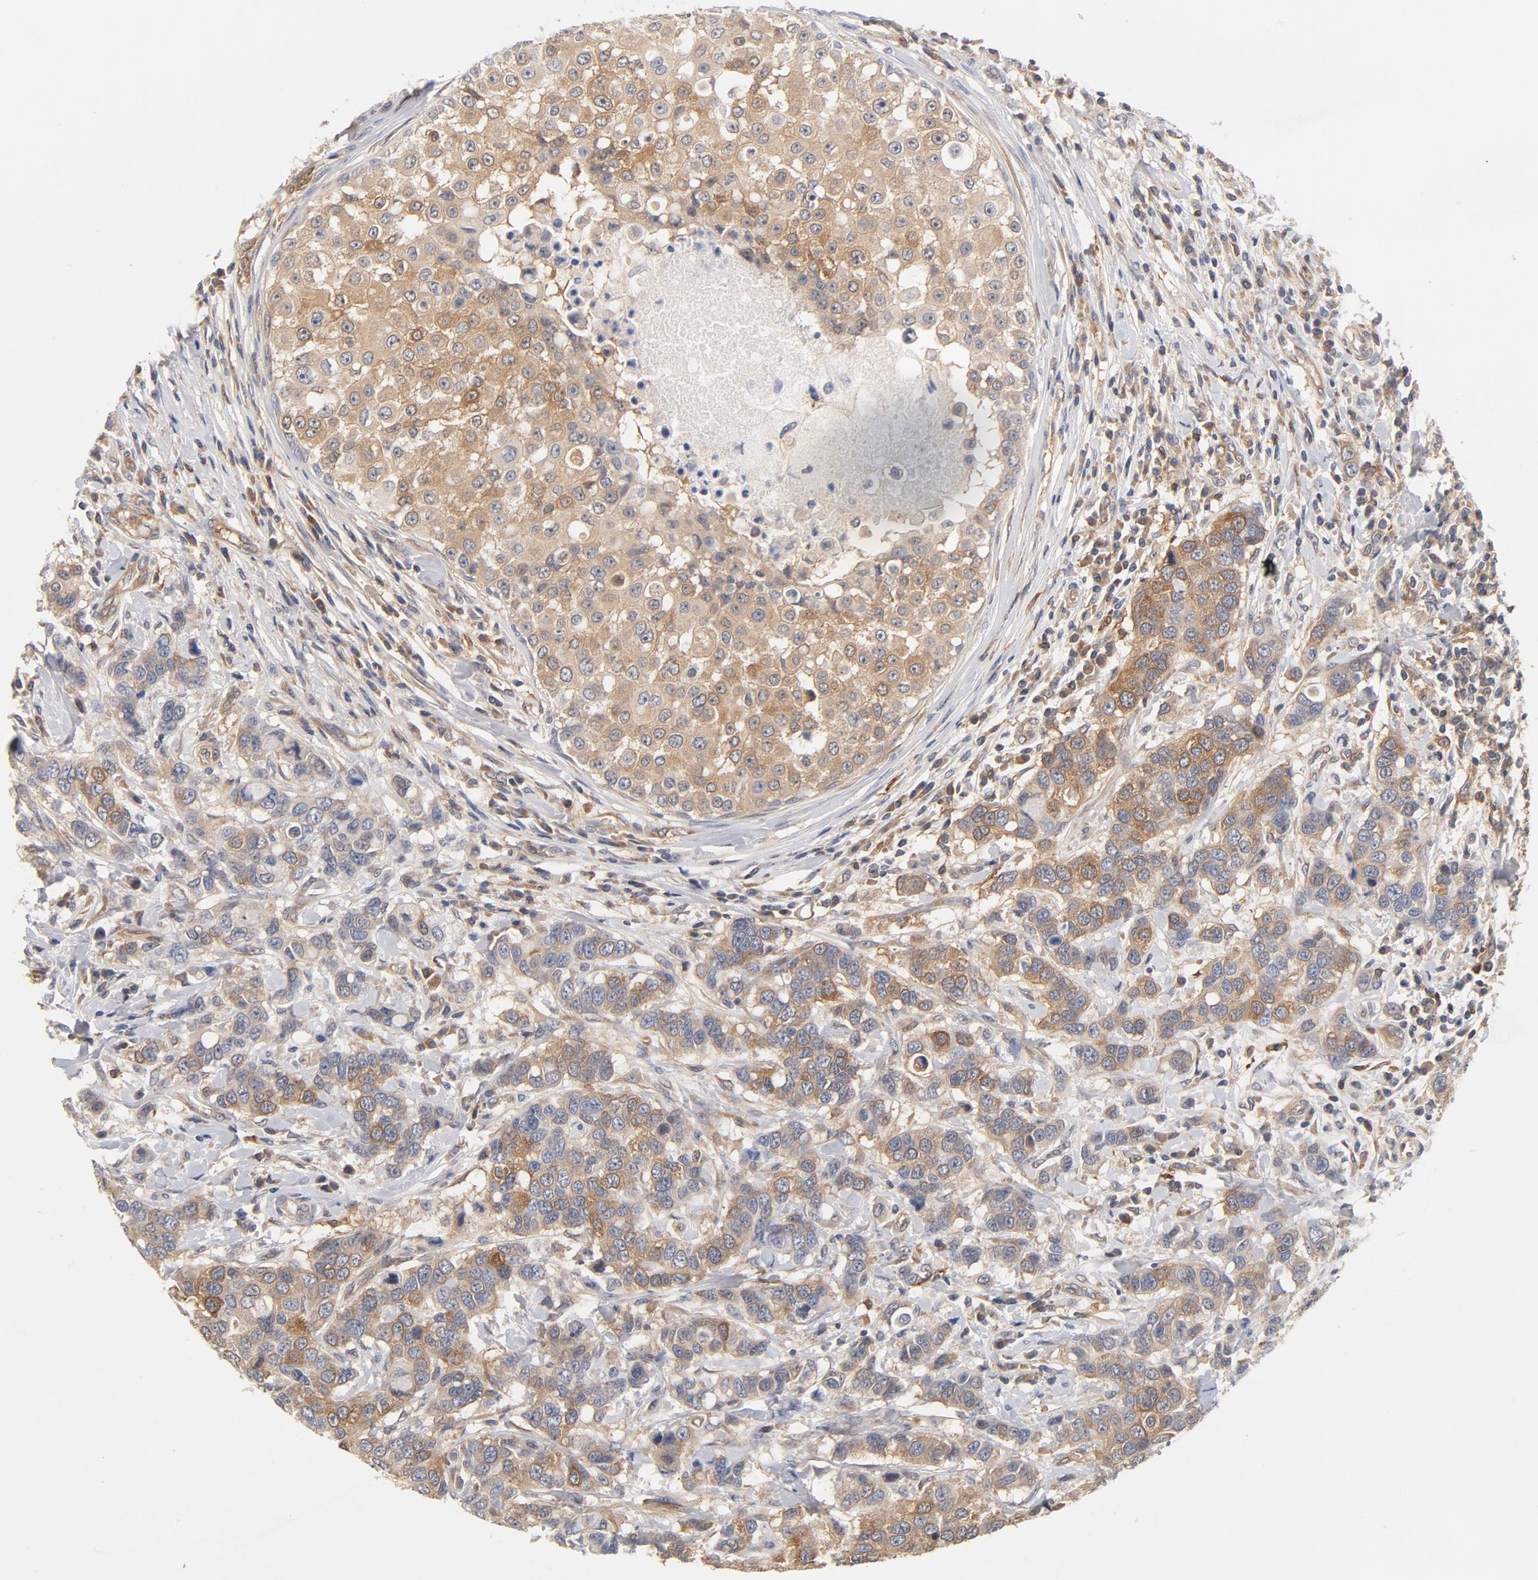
{"staining": {"intensity": "moderate", "quantity": ">75%", "location": "cytoplasmic/membranous"}, "tissue": "breast cancer", "cell_type": "Tumor cells", "image_type": "cancer", "snomed": [{"axis": "morphology", "description": "Duct carcinoma"}, {"axis": "topography", "description": "Breast"}], "caption": "Breast infiltrating ductal carcinoma stained with immunohistochemistry exhibits moderate cytoplasmic/membranous positivity in approximately >75% of tumor cells. The protein is stained brown, and the nuclei are stained in blue (DAB IHC with brightfield microscopy, high magnification).", "gene": "ASMTL", "patient": {"sex": "female", "age": 27}}